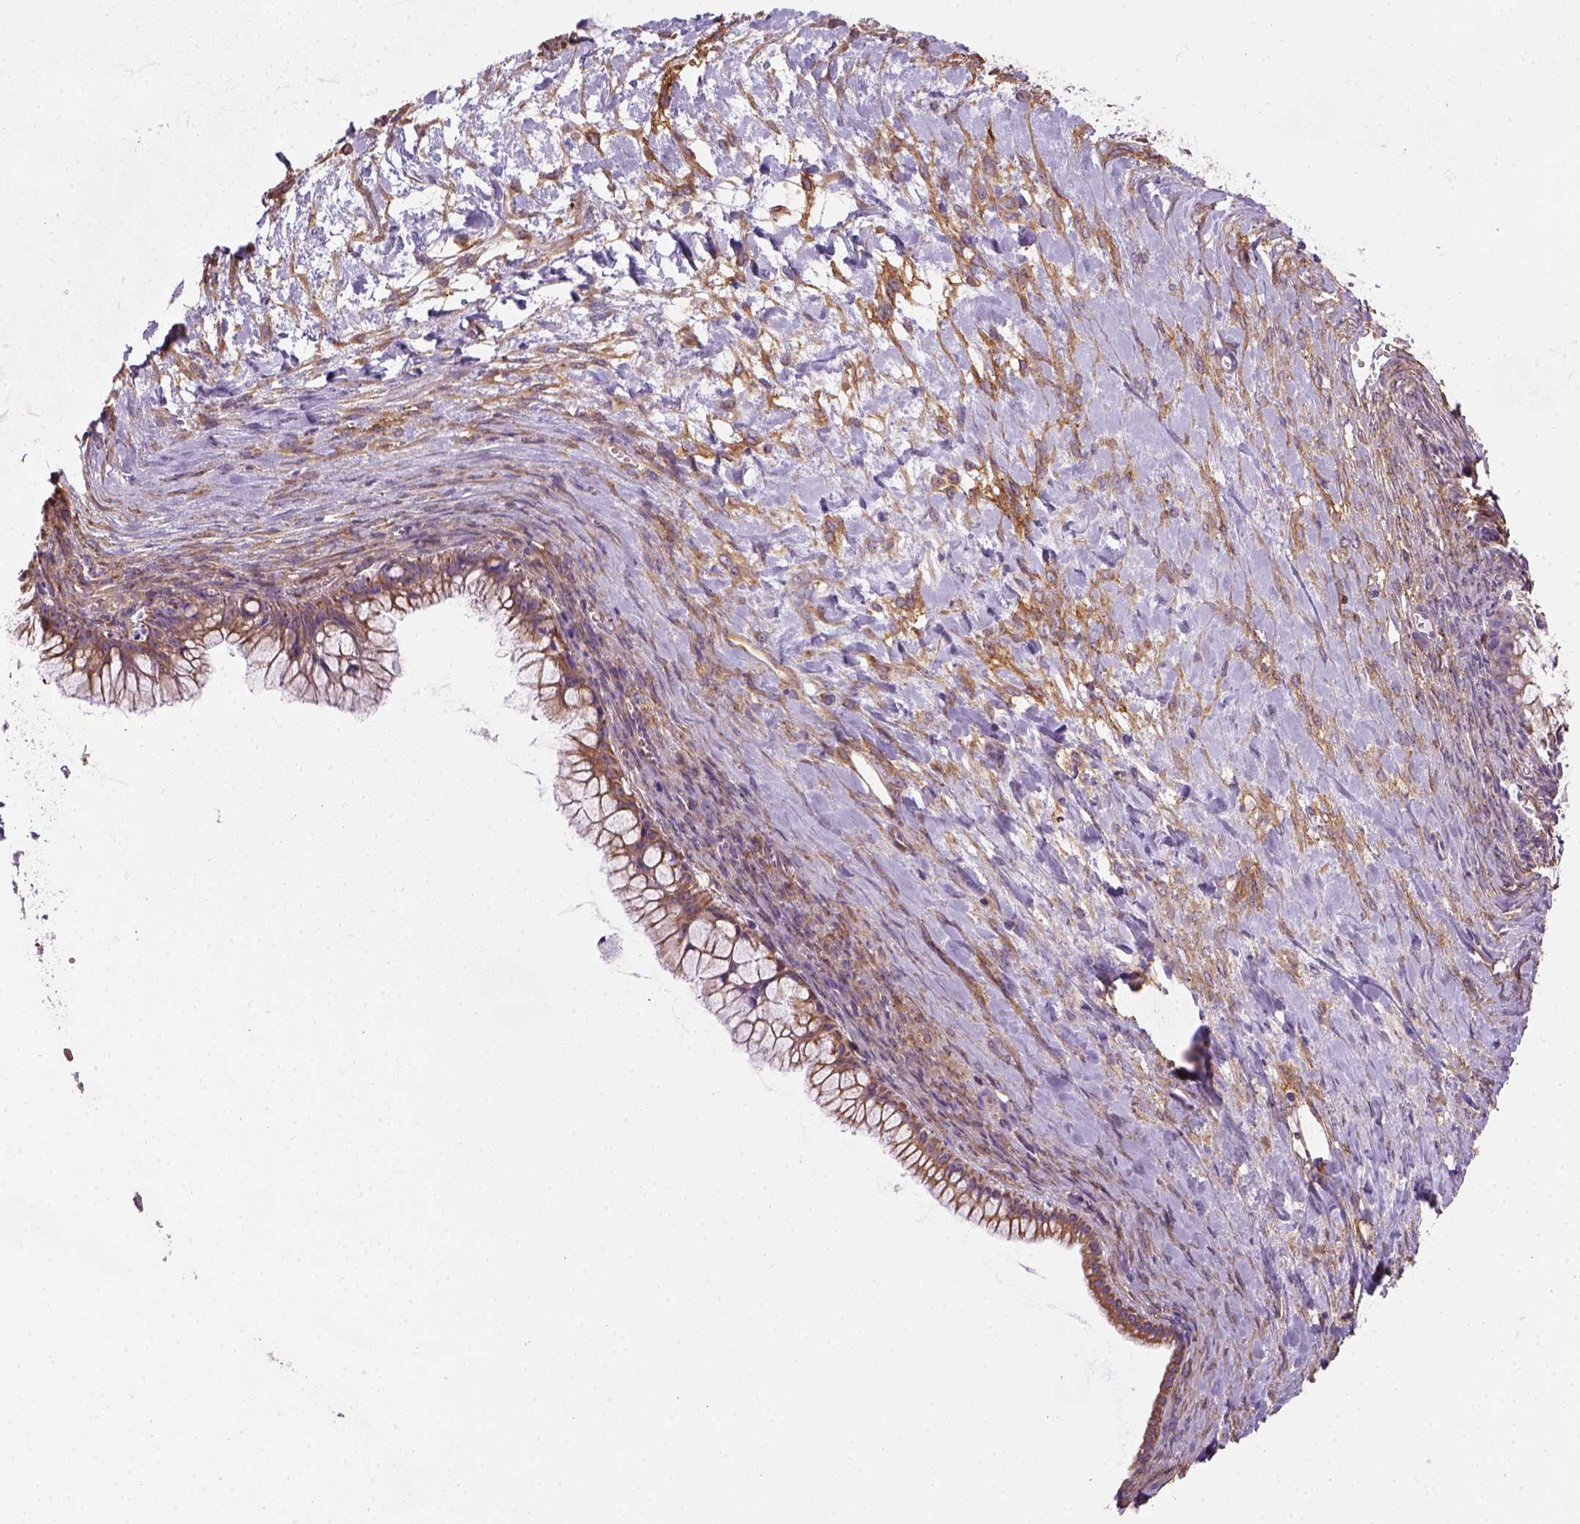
{"staining": {"intensity": "moderate", "quantity": ">75%", "location": "cytoplasmic/membranous"}, "tissue": "ovarian cancer", "cell_type": "Tumor cells", "image_type": "cancer", "snomed": [{"axis": "morphology", "description": "Cystadenocarcinoma, mucinous, NOS"}, {"axis": "topography", "description": "Ovary"}], "caption": "The immunohistochemical stain labels moderate cytoplasmic/membranous staining in tumor cells of ovarian mucinous cystadenocarcinoma tissue. (IHC, brightfield microscopy, high magnification).", "gene": "GPRC5D", "patient": {"sex": "female", "age": 41}}